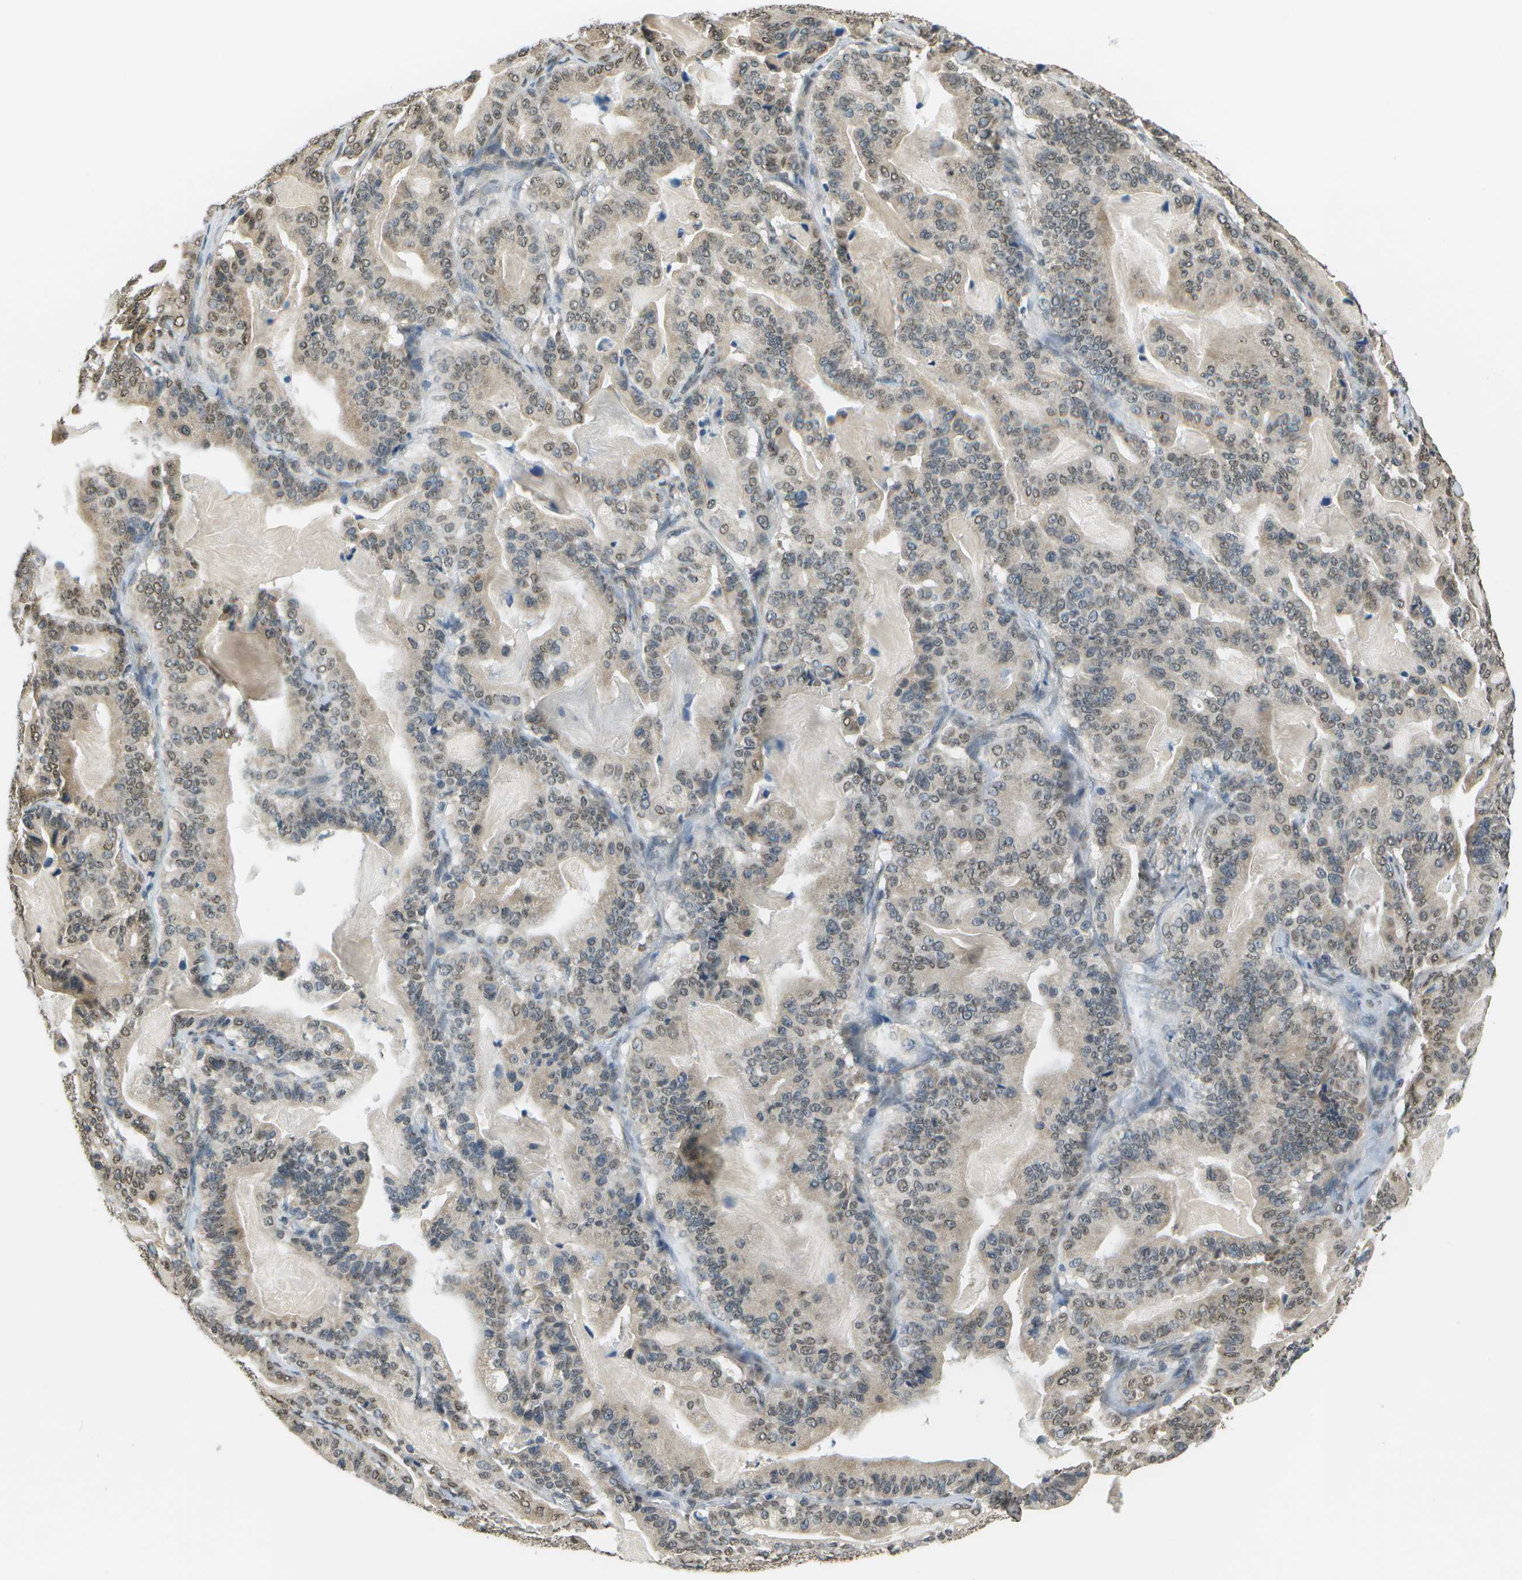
{"staining": {"intensity": "weak", "quantity": ">75%", "location": "cytoplasmic/membranous,nuclear"}, "tissue": "pancreatic cancer", "cell_type": "Tumor cells", "image_type": "cancer", "snomed": [{"axis": "morphology", "description": "Adenocarcinoma, NOS"}, {"axis": "topography", "description": "Pancreas"}], "caption": "Immunohistochemistry (IHC) photomicrograph of pancreatic cancer stained for a protein (brown), which demonstrates low levels of weak cytoplasmic/membranous and nuclear expression in about >75% of tumor cells.", "gene": "ABL2", "patient": {"sex": "male", "age": 63}}